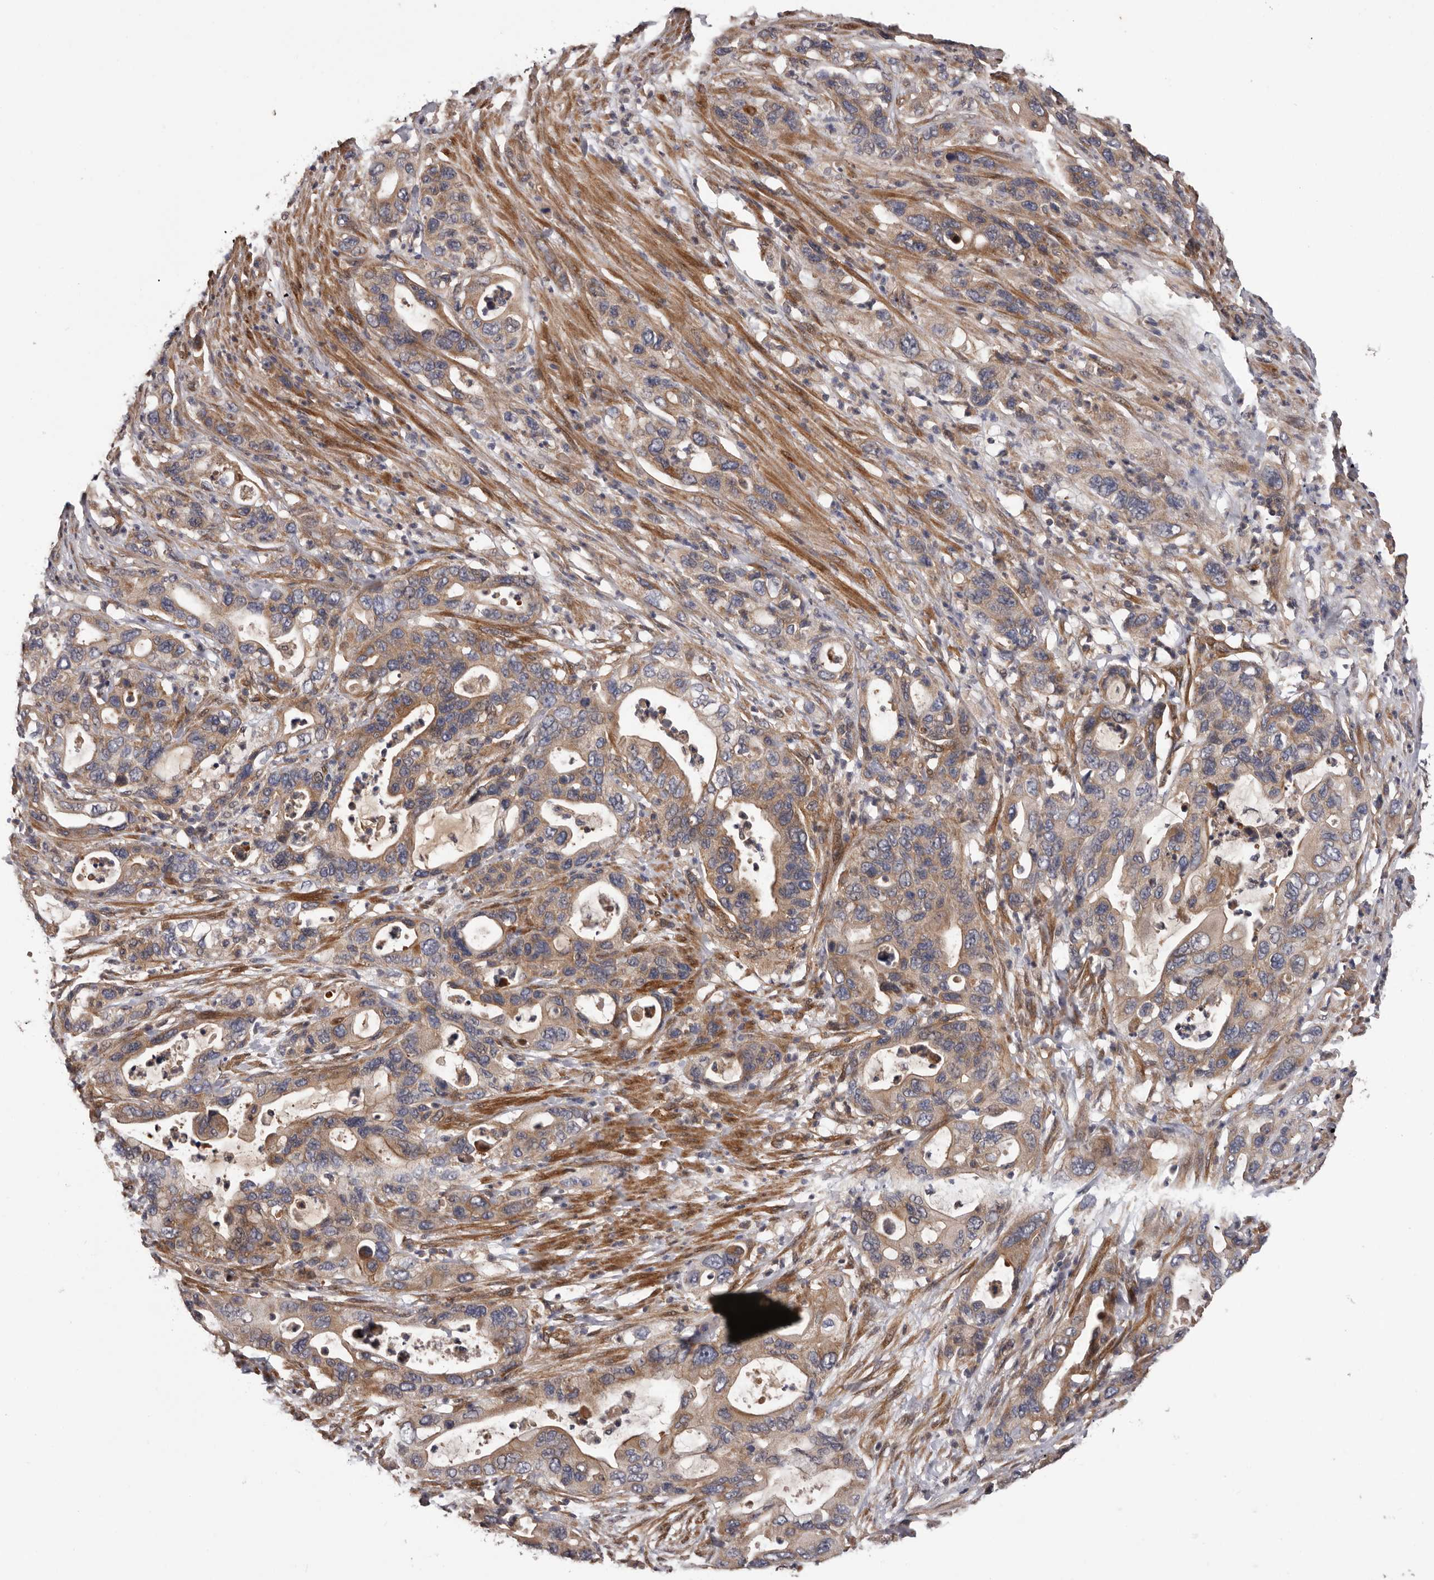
{"staining": {"intensity": "moderate", "quantity": ">75%", "location": "cytoplasmic/membranous"}, "tissue": "pancreatic cancer", "cell_type": "Tumor cells", "image_type": "cancer", "snomed": [{"axis": "morphology", "description": "Adenocarcinoma, NOS"}, {"axis": "topography", "description": "Pancreas"}], "caption": "Pancreatic cancer stained with DAB (3,3'-diaminobenzidine) immunohistochemistry (IHC) demonstrates medium levels of moderate cytoplasmic/membranous expression in approximately >75% of tumor cells.", "gene": "PRKD1", "patient": {"sex": "female", "age": 71}}